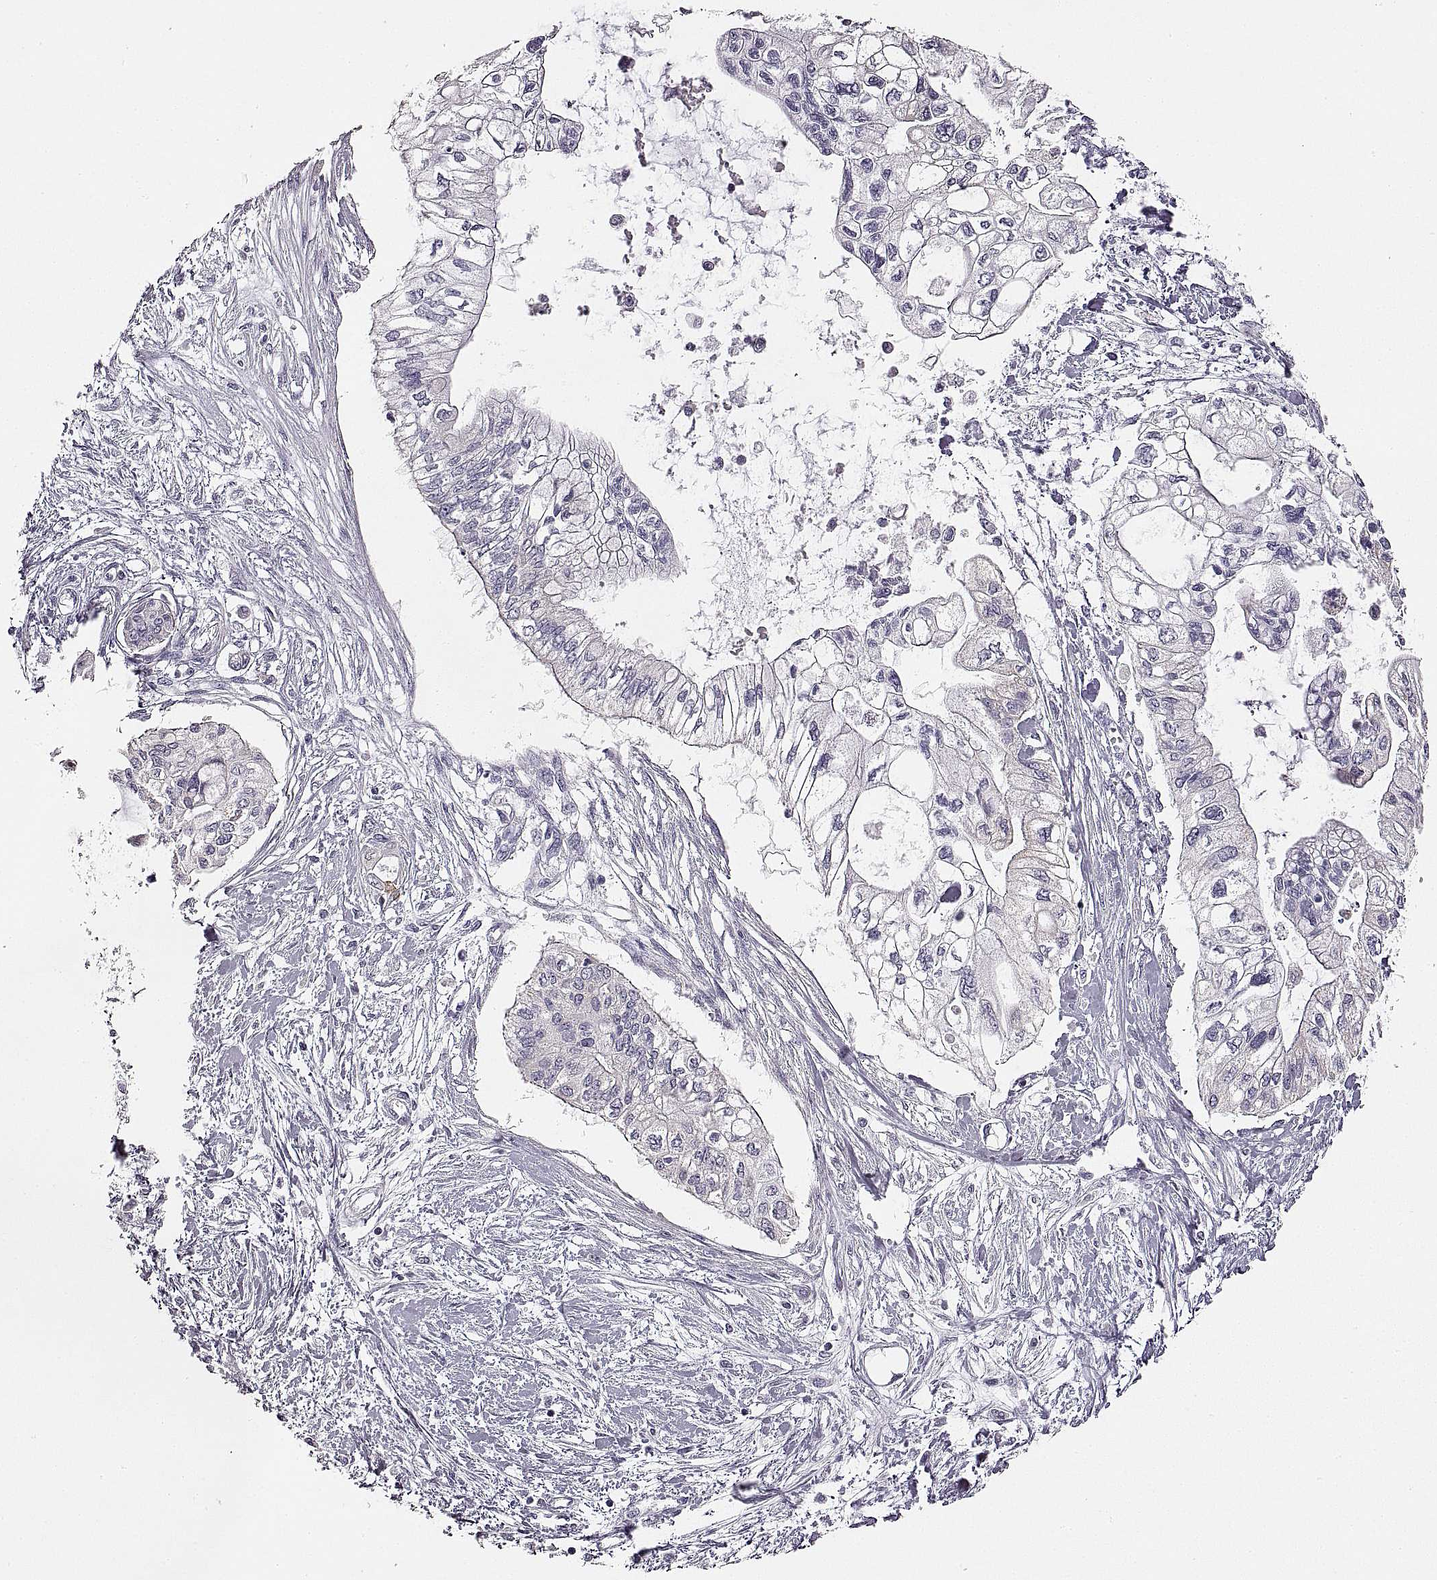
{"staining": {"intensity": "negative", "quantity": "none", "location": "none"}, "tissue": "pancreatic cancer", "cell_type": "Tumor cells", "image_type": "cancer", "snomed": [{"axis": "morphology", "description": "Adenocarcinoma, NOS"}, {"axis": "topography", "description": "Pancreas"}], "caption": "Photomicrograph shows no significant protein positivity in tumor cells of adenocarcinoma (pancreatic).", "gene": "RDH13", "patient": {"sex": "female", "age": 77}}